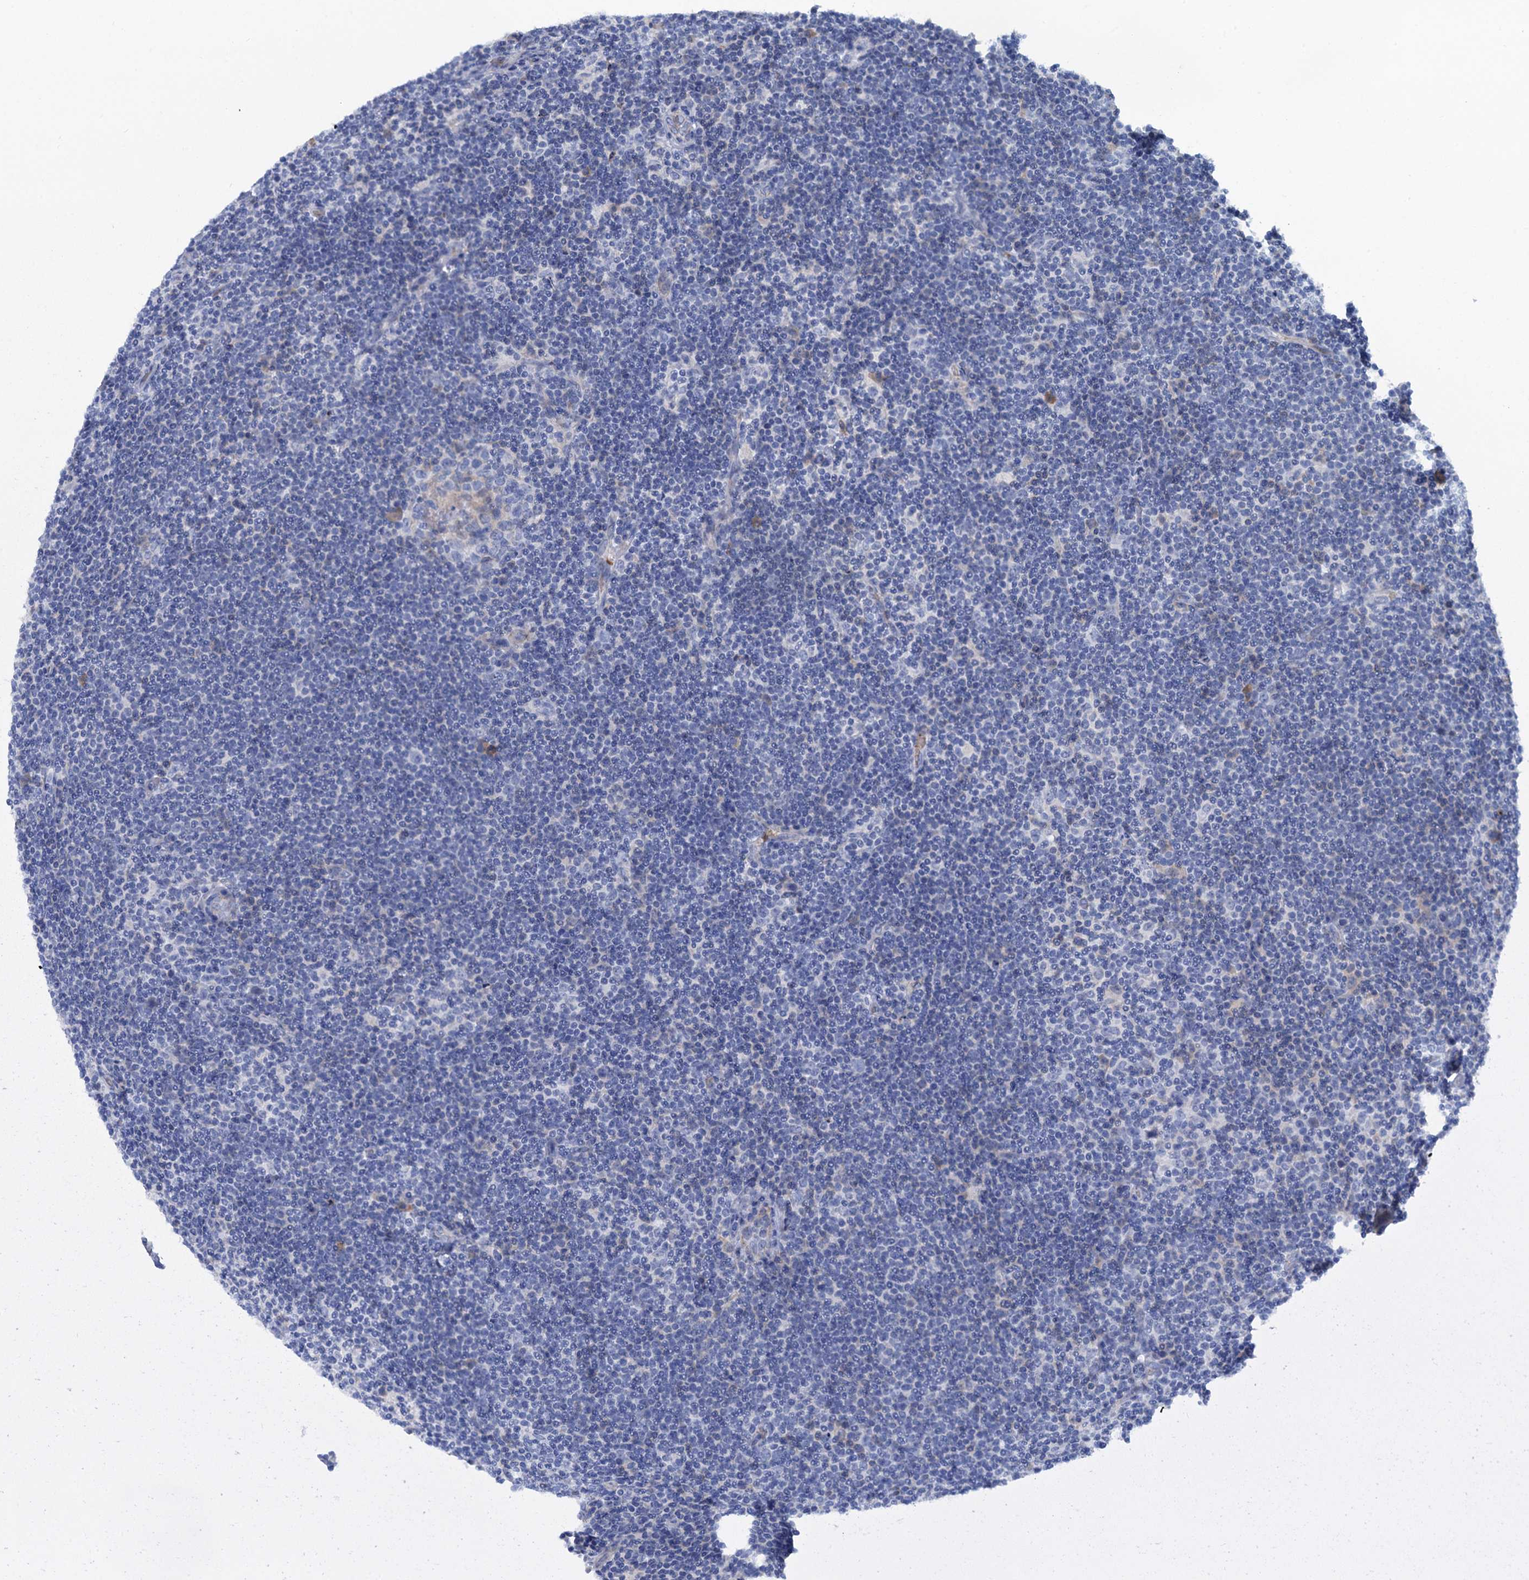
{"staining": {"intensity": "negative", "quantity": "none", "location": "none"}, "tissue": "lymphoma", "cell_type": "Tumor cells", "image_type": "cancer", "snomed": [{"axis": "morphology", "description": "Hodgkin's disease, NOS"}, {"axis": "topography", "description": "Lymph node"}], "caption": "The histopathology image exhibits no significant staining in tumor cells of lymphoma.", "gene": "MYADML2", "patient": {"sex": "female", "age": 57}}